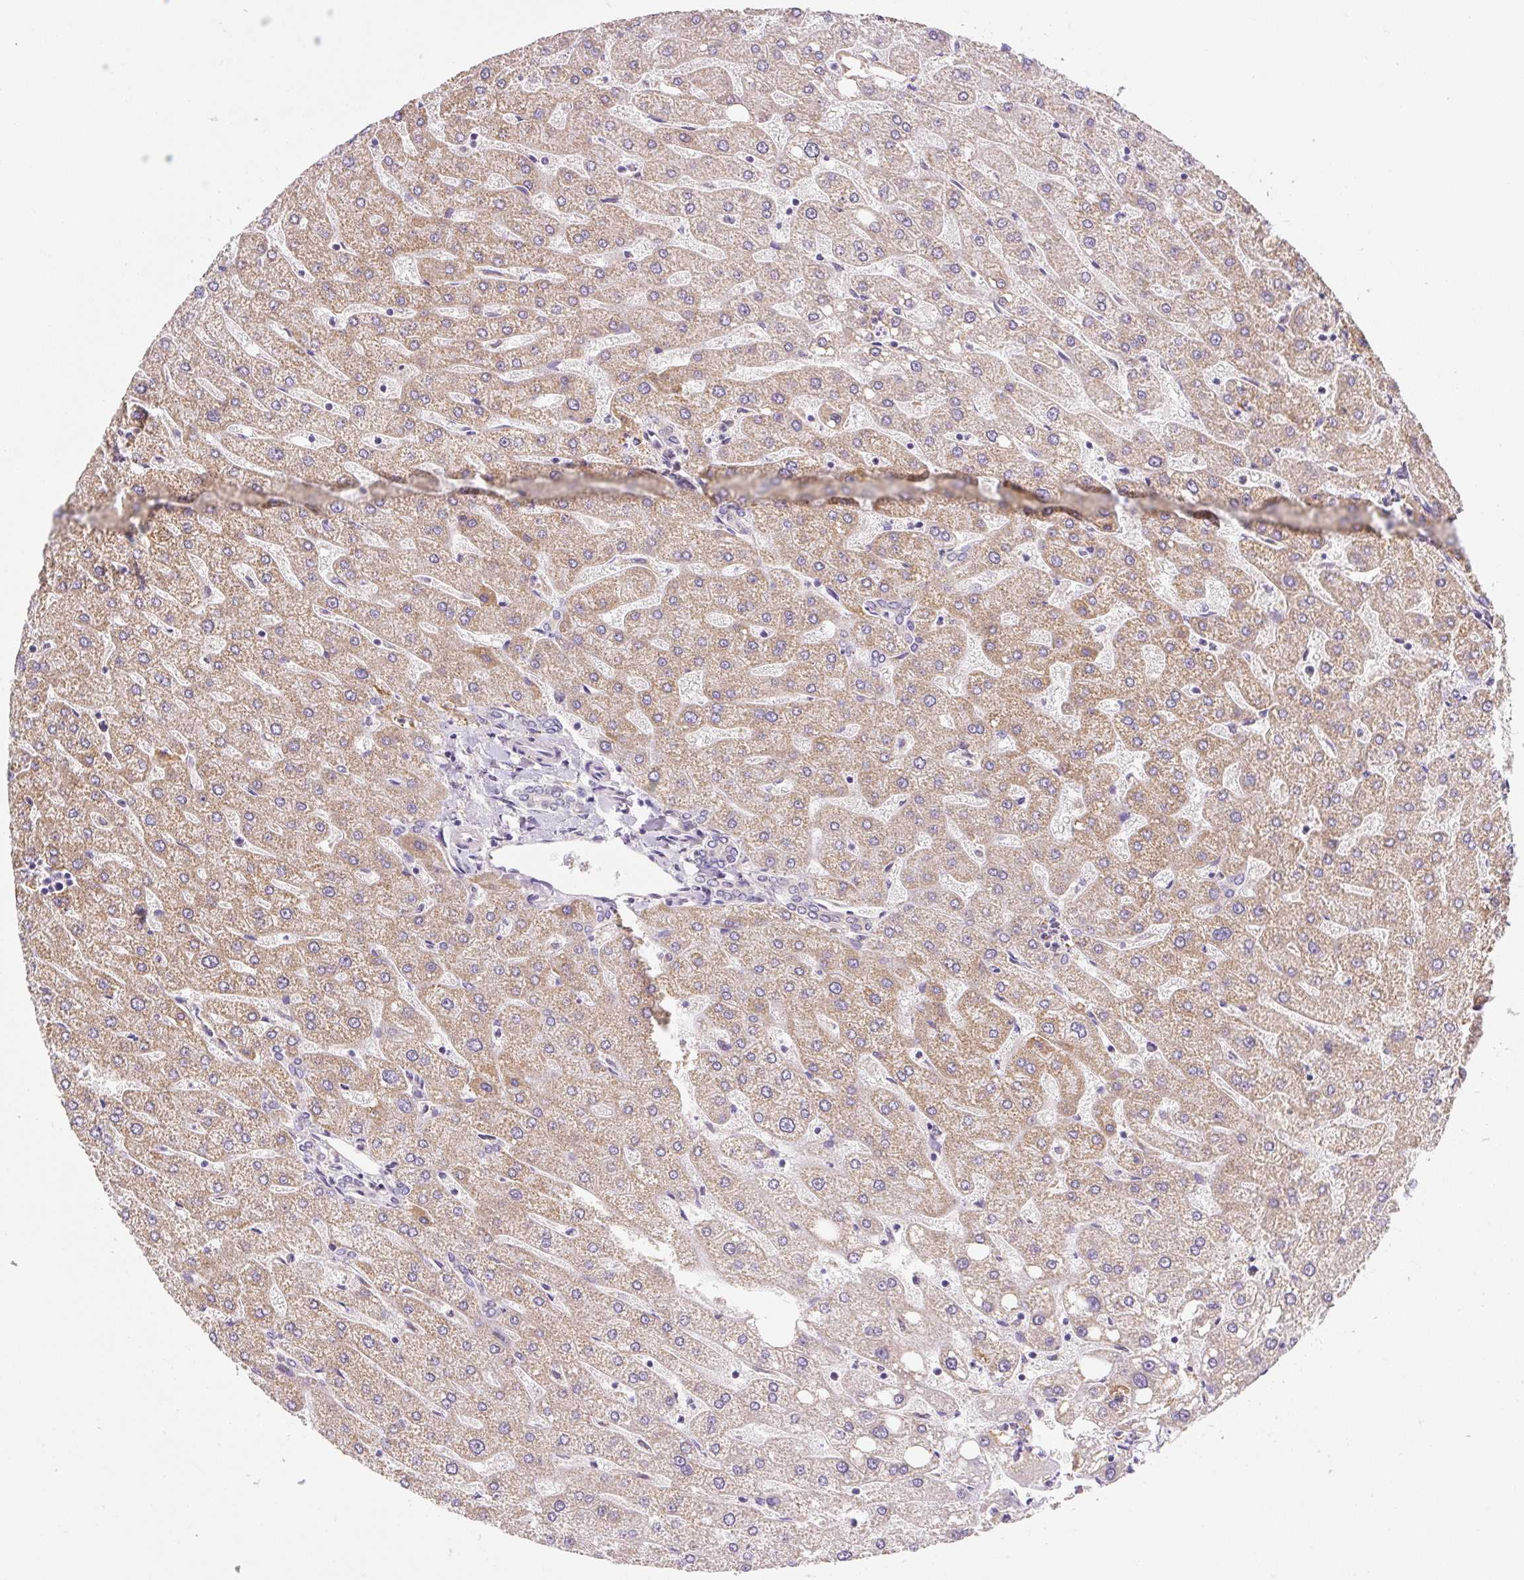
{"staining": {"intensity": "negative", "quantity": "none", "location": "none"}, "tissue": "liver", "cell_type": "Cholangiocytes", "image_type": "normal", "snomed": [{"axis": "morphology", "description": "Normal tissue, NOS"}, {"axis": "topography", "description": "Liver"}], "caption": "DAB immunohistochemical staining of normal human liver exhibits no significant positivity in cholangiocytes. The staining is performed using DAB brown chromogen with nuclei counter-stained in using hematoxylin.", "gene": "PLA2G4A", "patient": {"sex": "male", "age": 67}}